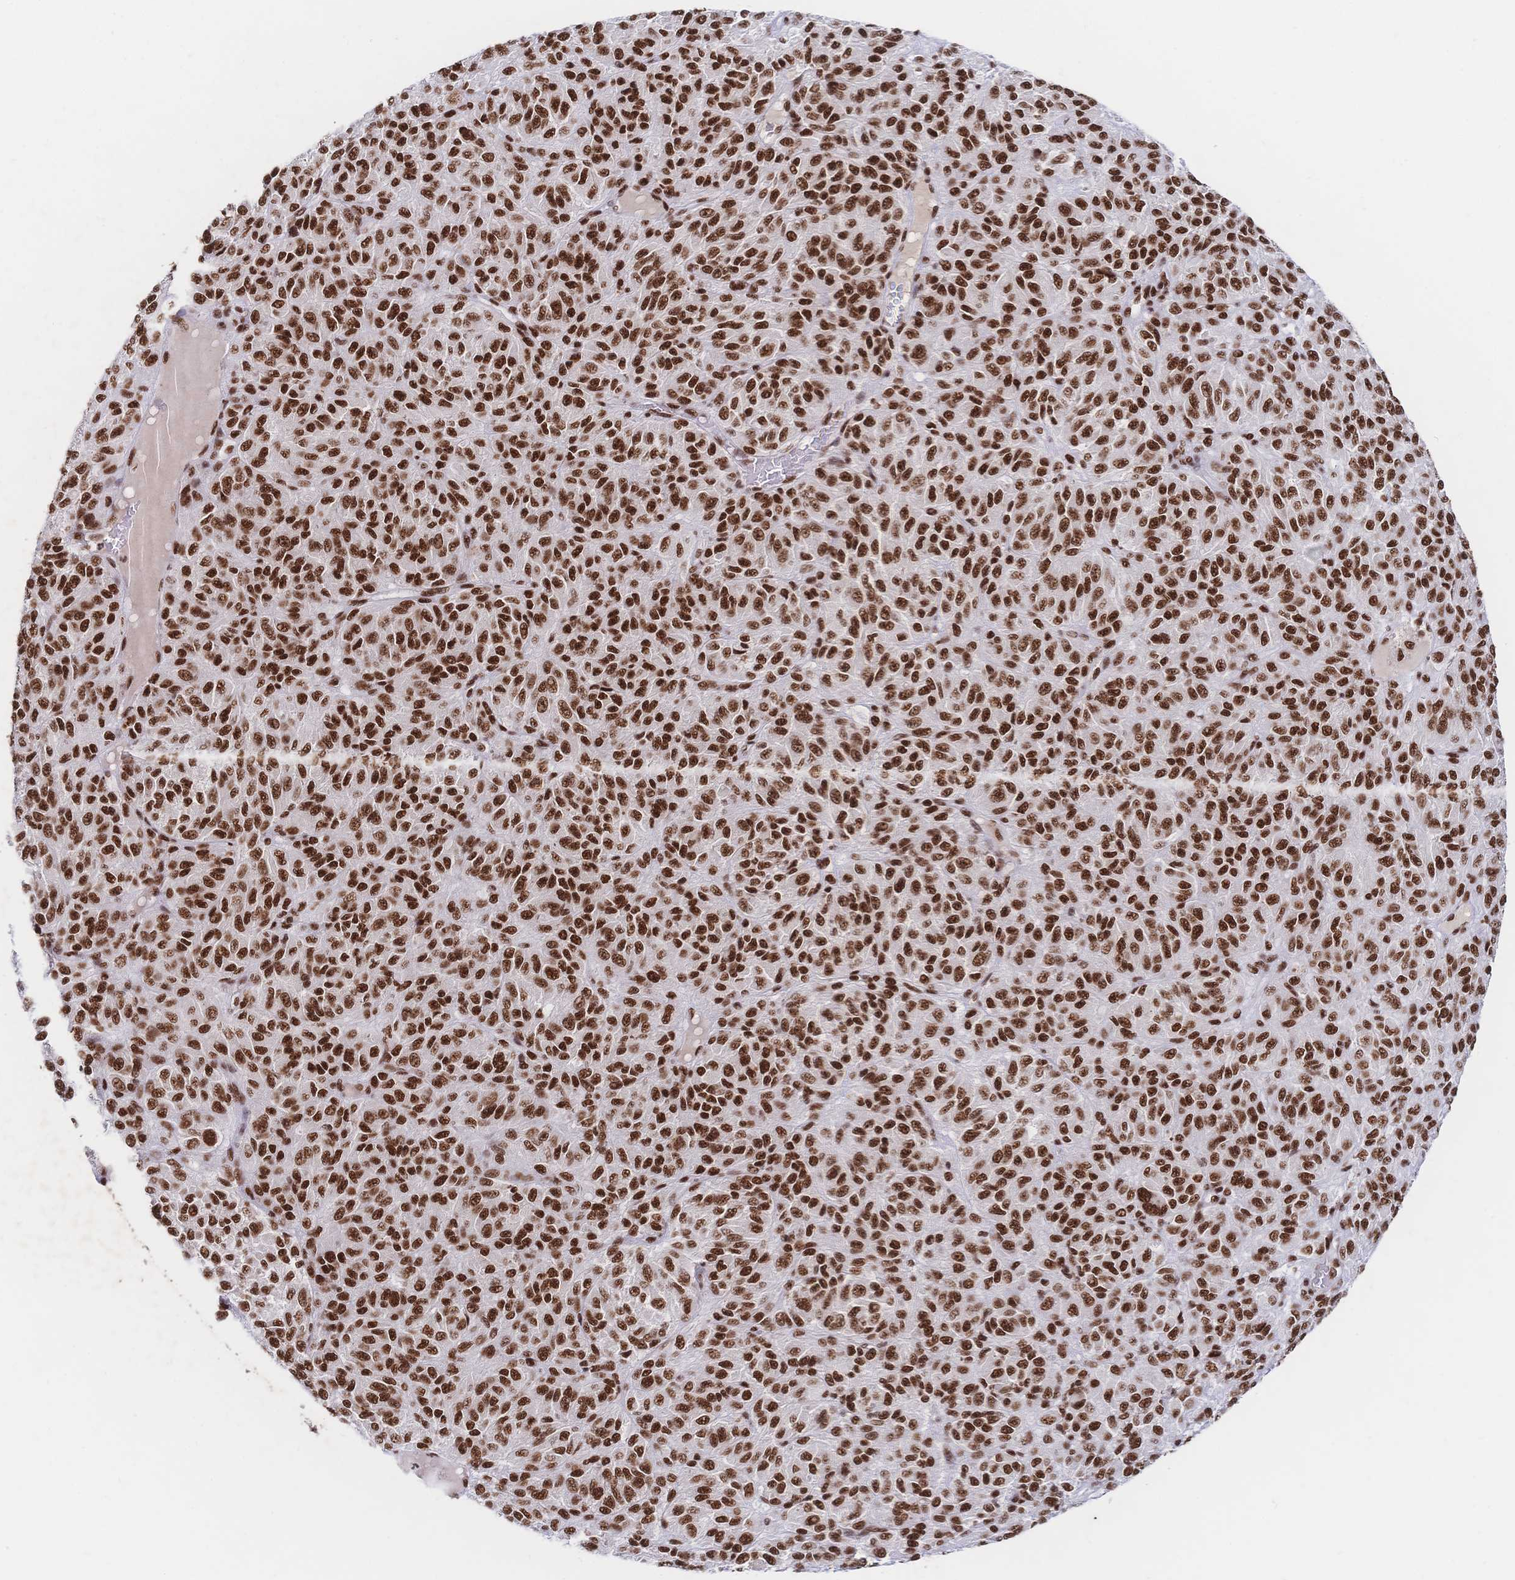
{"staining": {"intensity": "strong", "quantity": ">75%", "location": "nuclear"}, "tissue": "melanoma", "cell_type": "Tumor cells", "image_type": "cancer", "snomed": [{"axis": "morphology", "description": "Malignant melanoma, Metastatic site"}, {"axis": "topography", "description": "Brain"}], "caption": "Protein expression analysis of melanoma reveals strong nuclear positivity in about >75% of tumor cells.", "gene": "SRSF1", "patient": {"sex": "female", "age": 56}}